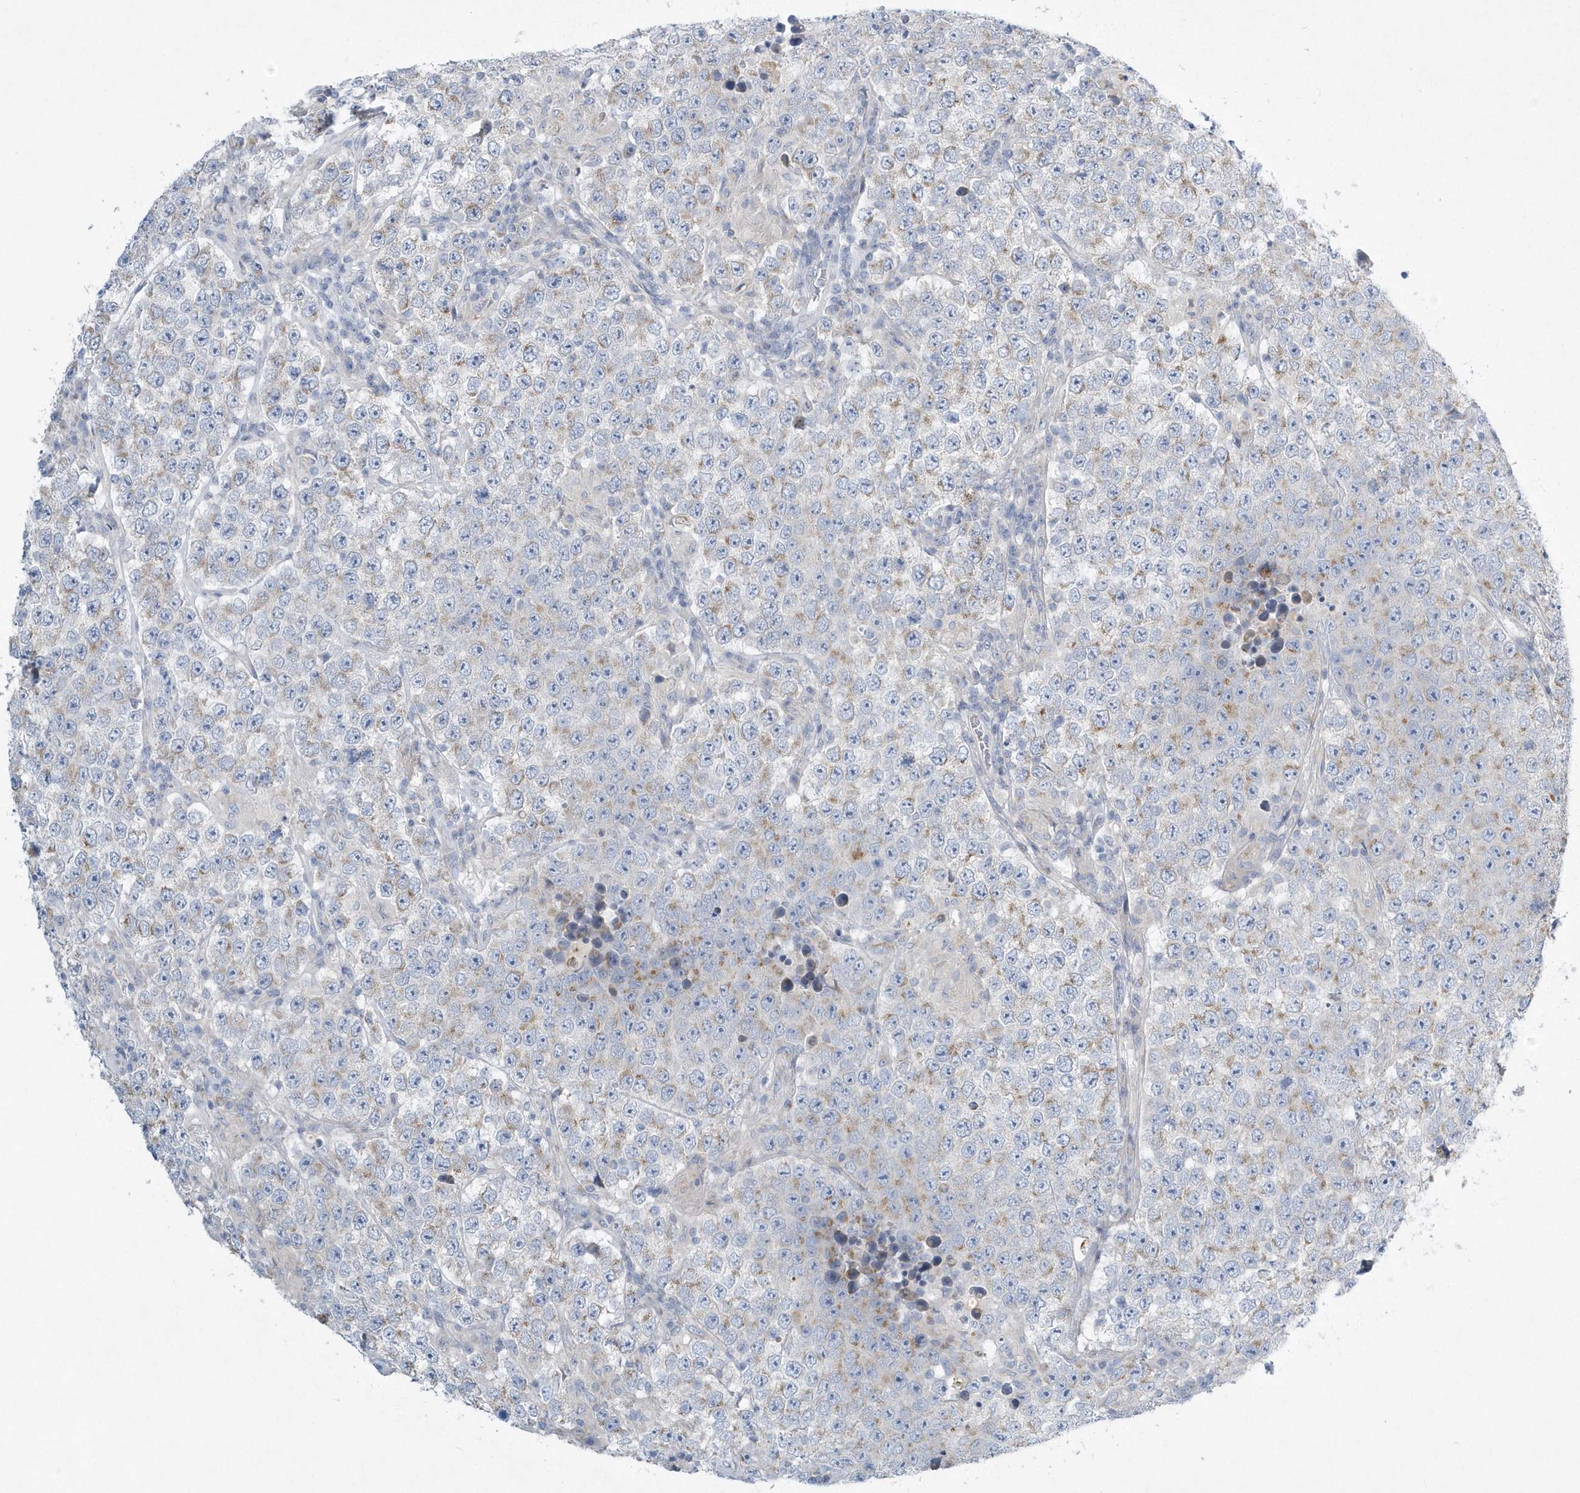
{"staining": {"intensity": "weak", "quantity": "25%-75%", "location": "cytoplasmic/membranous"}, "tissue": "testis cancer", "cell_type": "Tumor cells", "image_type": "cancer", "snomed": [{"axis": "morphology", "description": "Normal tissue, NOS"}, {"axis": "morphology", "description": "Urothelial carcinoma, High grade"}, {"axis": "morphology", "description": "Seminoma, NOS"}, {"axis": "morphology", "description": "Carcinoma, Embryonal, NOS"}, {"axis": "topography", "description": "Urinary bladder"}, {"axis": "topography", "description": "Testis"}], "caption": "Protein staining of seminoma (testis) tissue exhibits weak cytoplasmic/membranous staining in about 25%-75% of tumor cells.", "gene": "SPATA18", "patient": {"sex": "male", "age": 41}}